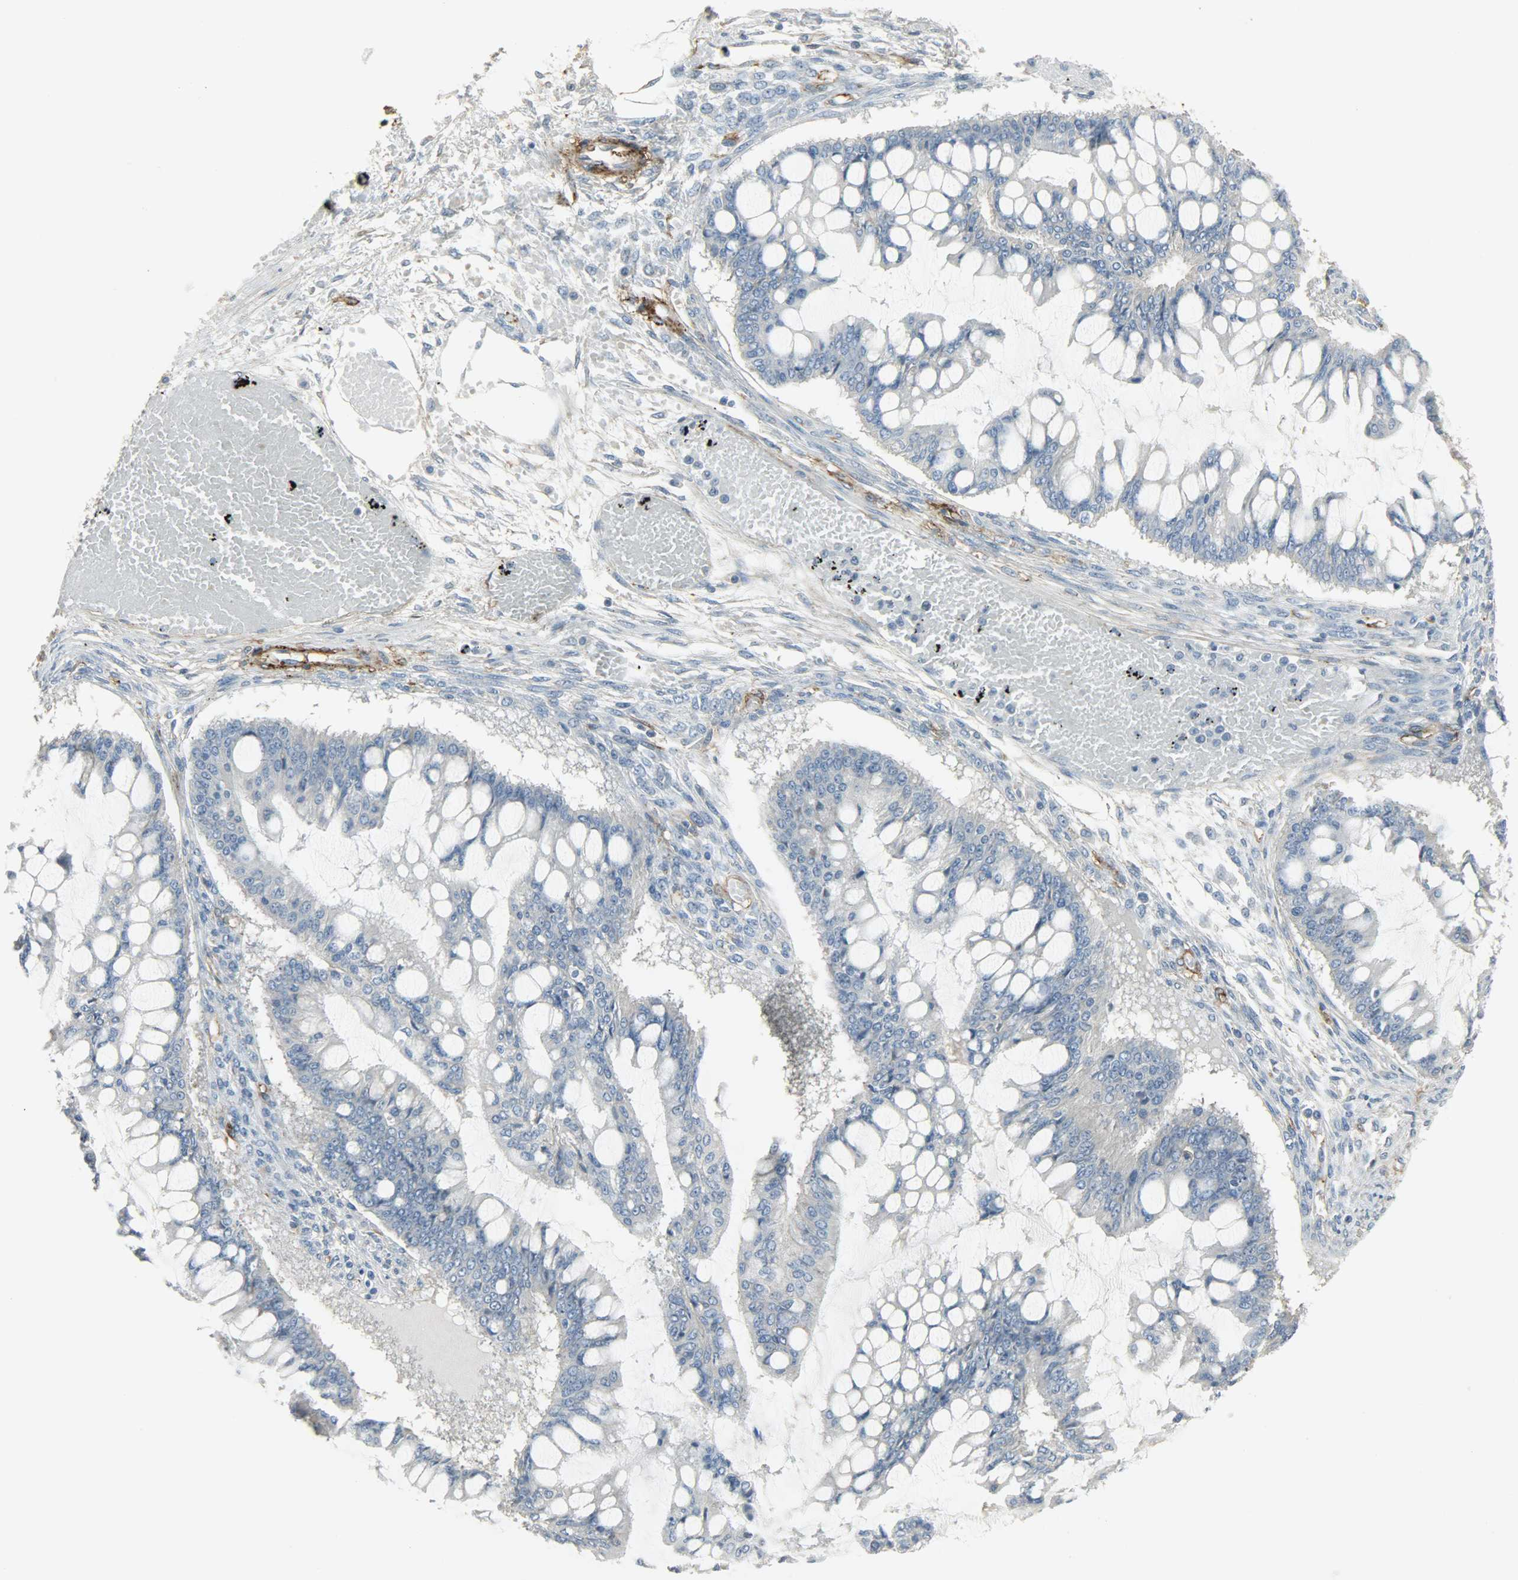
{"staining": {"intensity": "negative", "quantity": "none", "location": "none"}, "tissue": "ovarian cancer", "cell_type": "Tumor cells", "image_type": "cancer", "snomed": [{"axis": "morphology", "description": "Cystadenocarcinoma, mucinous, NOS"}, {"axis": "topography", "description": "Ovary"}], "caption": "Immunohistochemistry of human mucinous cystadenocarcinoma (ovarian) displays no positivity in tumor cells.", "gene": "ENPEP", "patient": {"sex": "female", "age": 73}}